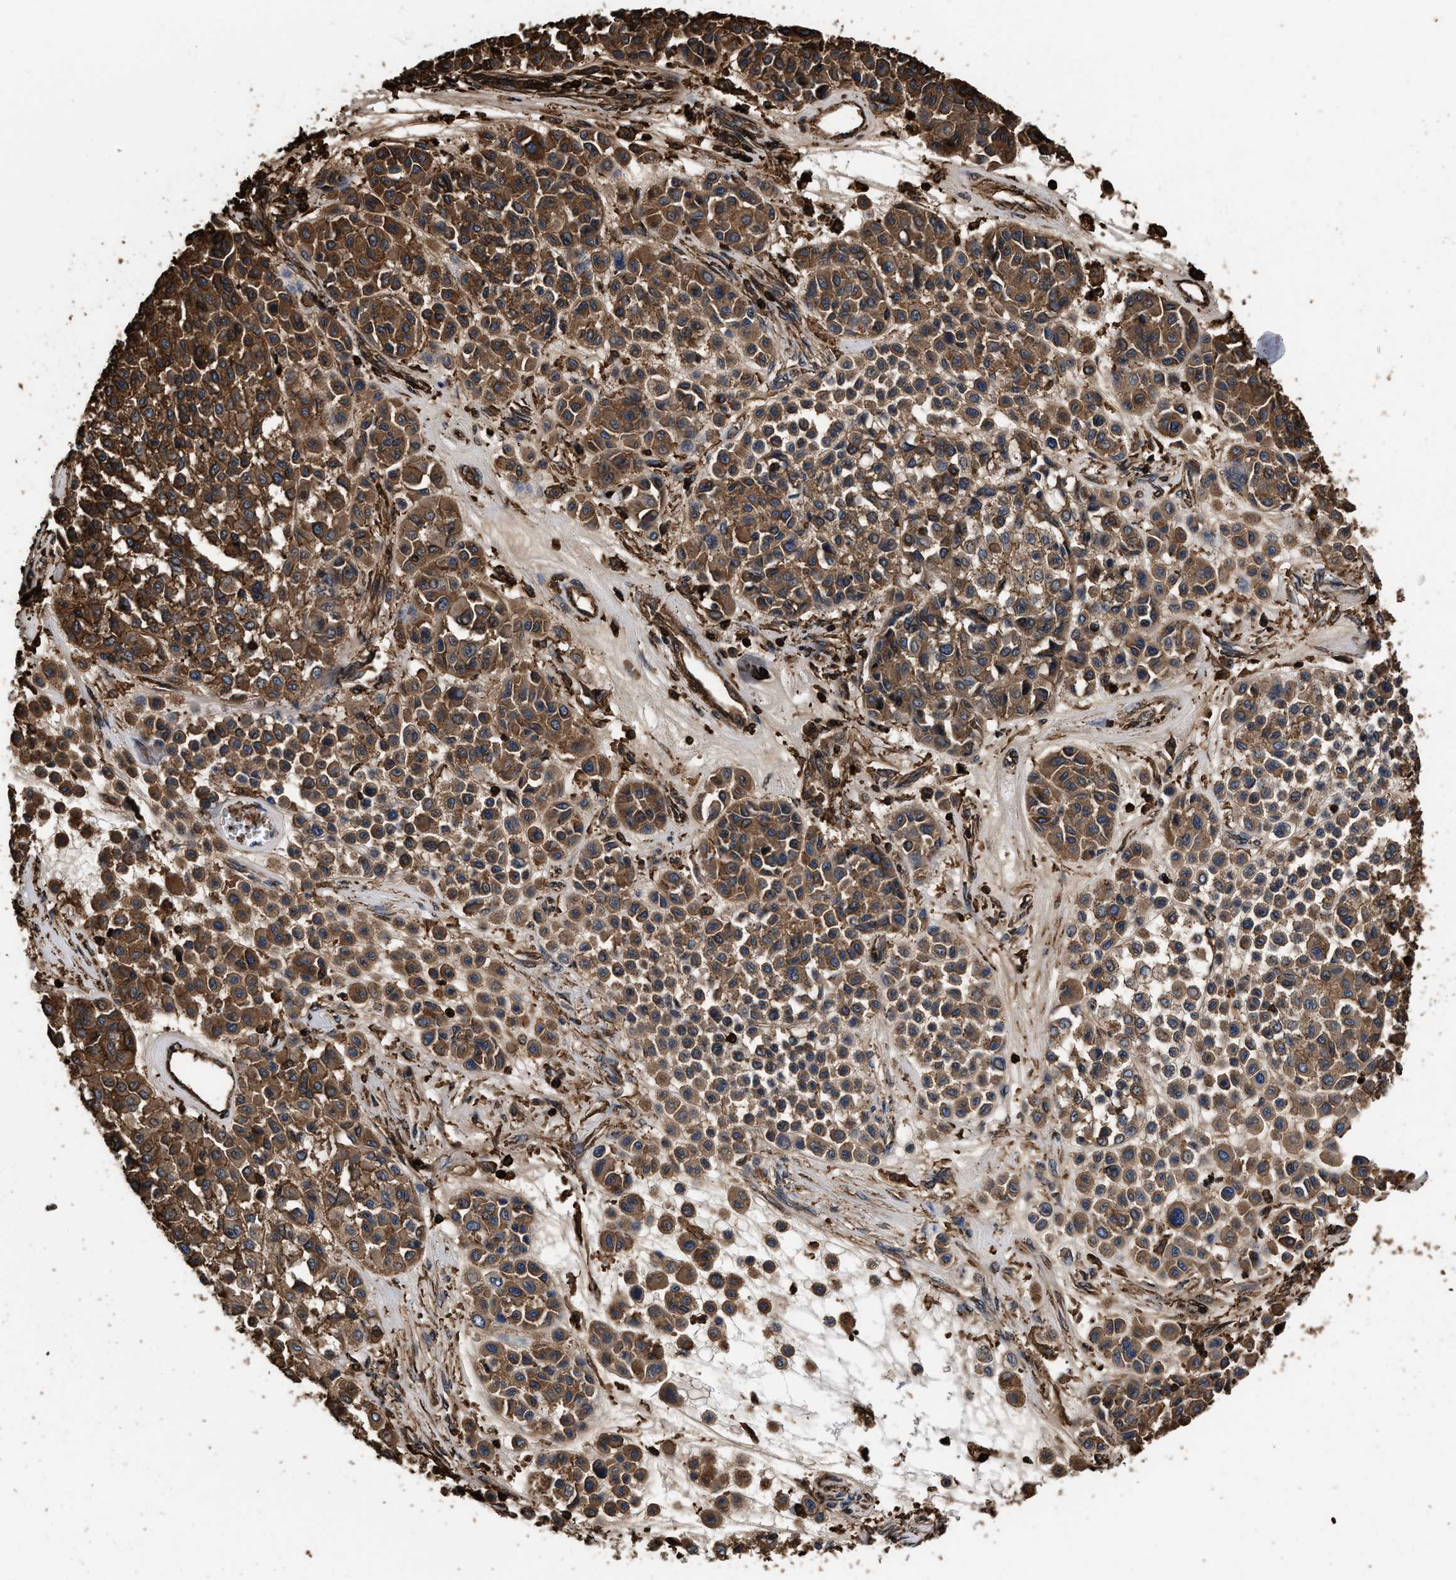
{"staining": {"intensity": "strong", "quantity": ">75%", "location": "cytoplasmic/membranous"}, "tissue": "melanoma", "cell_type": "Tumor cells", "image_type": "cancer", "snomed": [{"axis": "morphology", "description": "Malignant melanoma, Metastatic site"}, {"axis": "topography", "description": "Soft tissue"}], "caption": "Melanoma stained for a protein (brown) demonstrates strong cytoplasmic/membranous positive expression in approximately >75% of tumor cells.", "gene": "KBTBD2", "patient": {"sex": "male", "age": 41}}